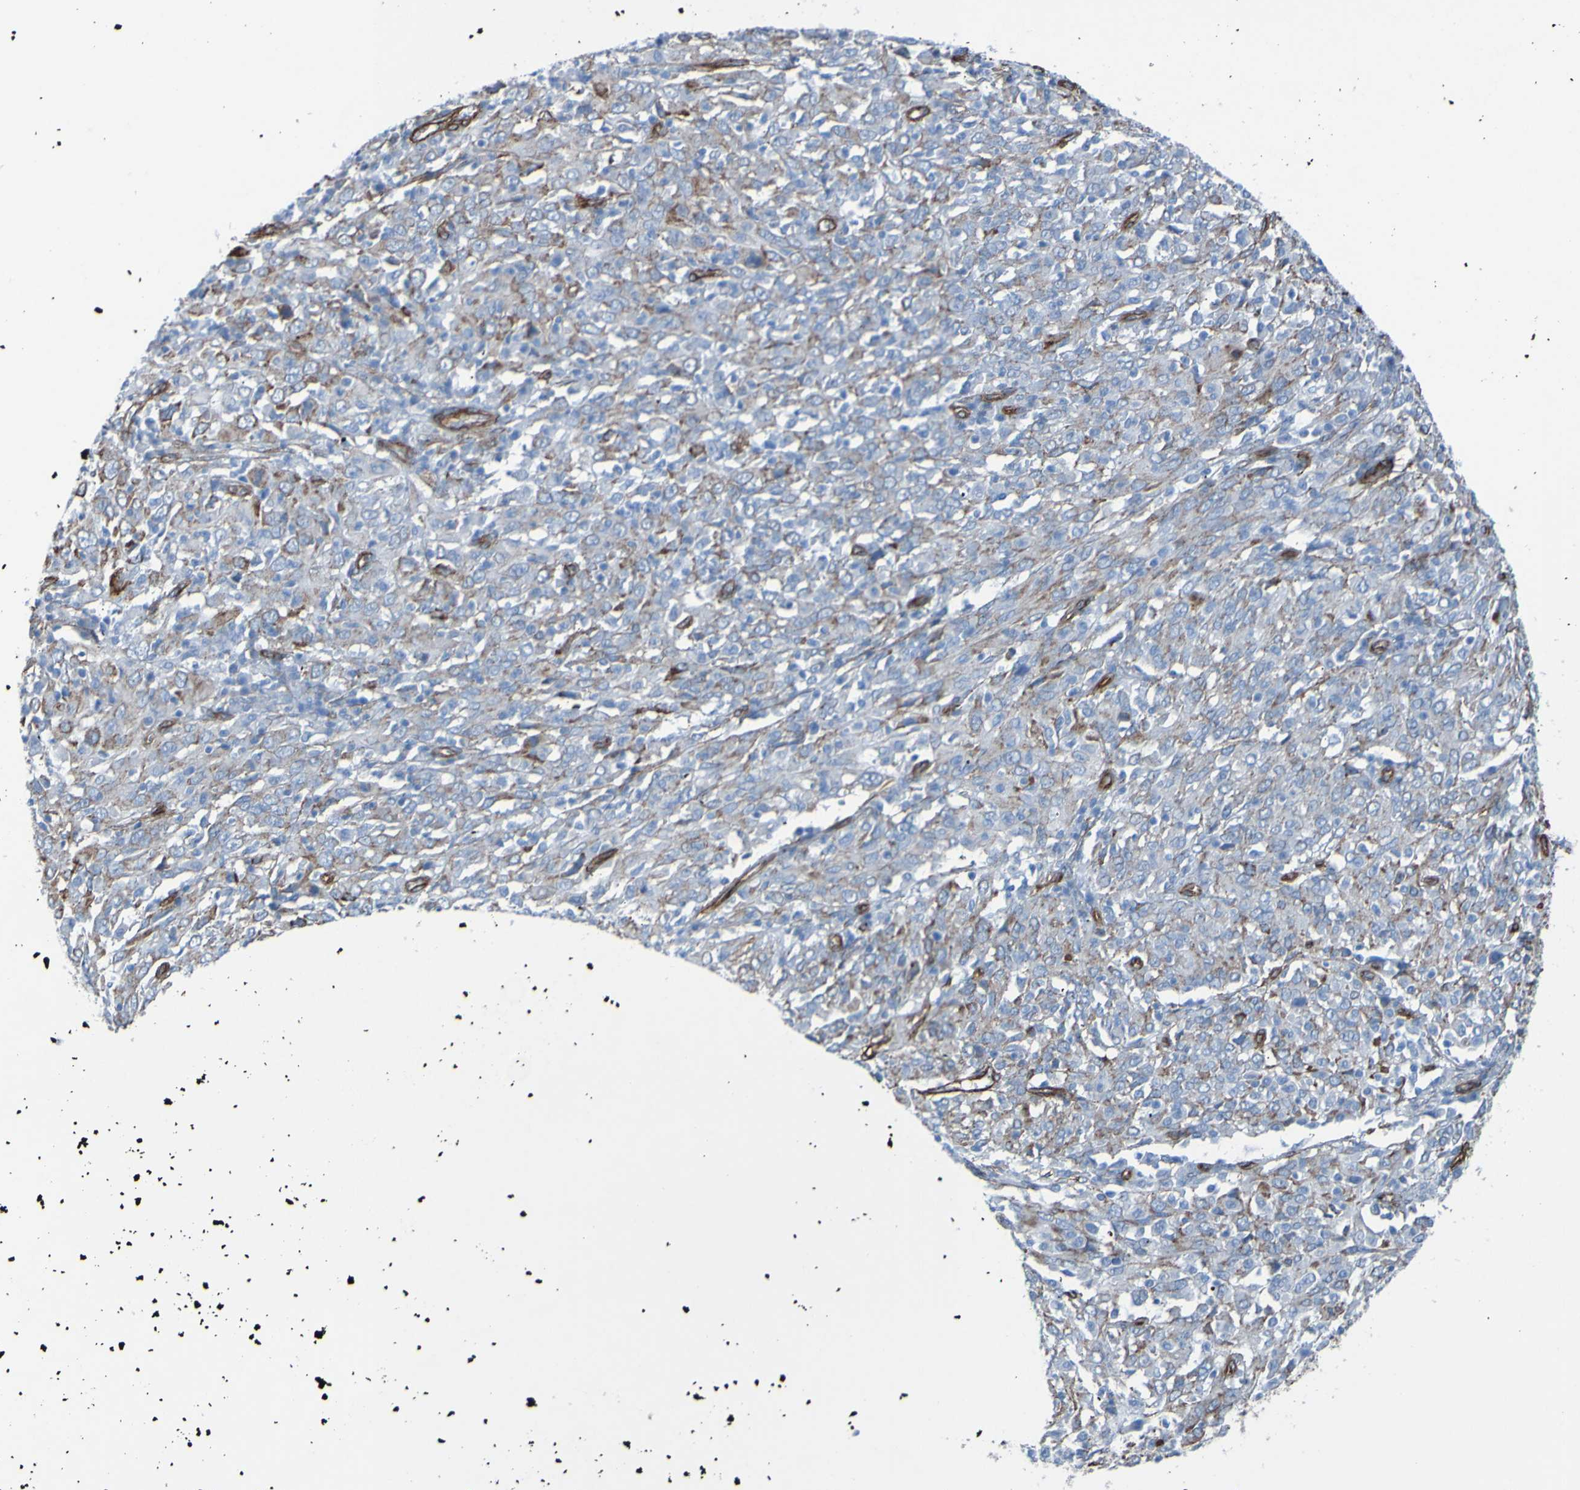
{"staining": {"intensity": "weak", "quantity": "25%-75%", "location": "cytoplasmic/membranous"}, "tissue": "cervical cancer", "cell_type": "Tumor cells", "image_type": "cancer", "snomed": [{"axis": "morphology", "description": "Squamous cell carcinoma, NOS"}, {"axis": "topography", "description": "Cervix"}], "caption": "Approximately 25%-75% of tumor cells in cervical cancer demonstrate weak cytoplasmic/membranous protein staining as visualized by brown immunohistochemical staining.", "gene": "COL4A2", "patient": {"sex": "female", "age": 46}}